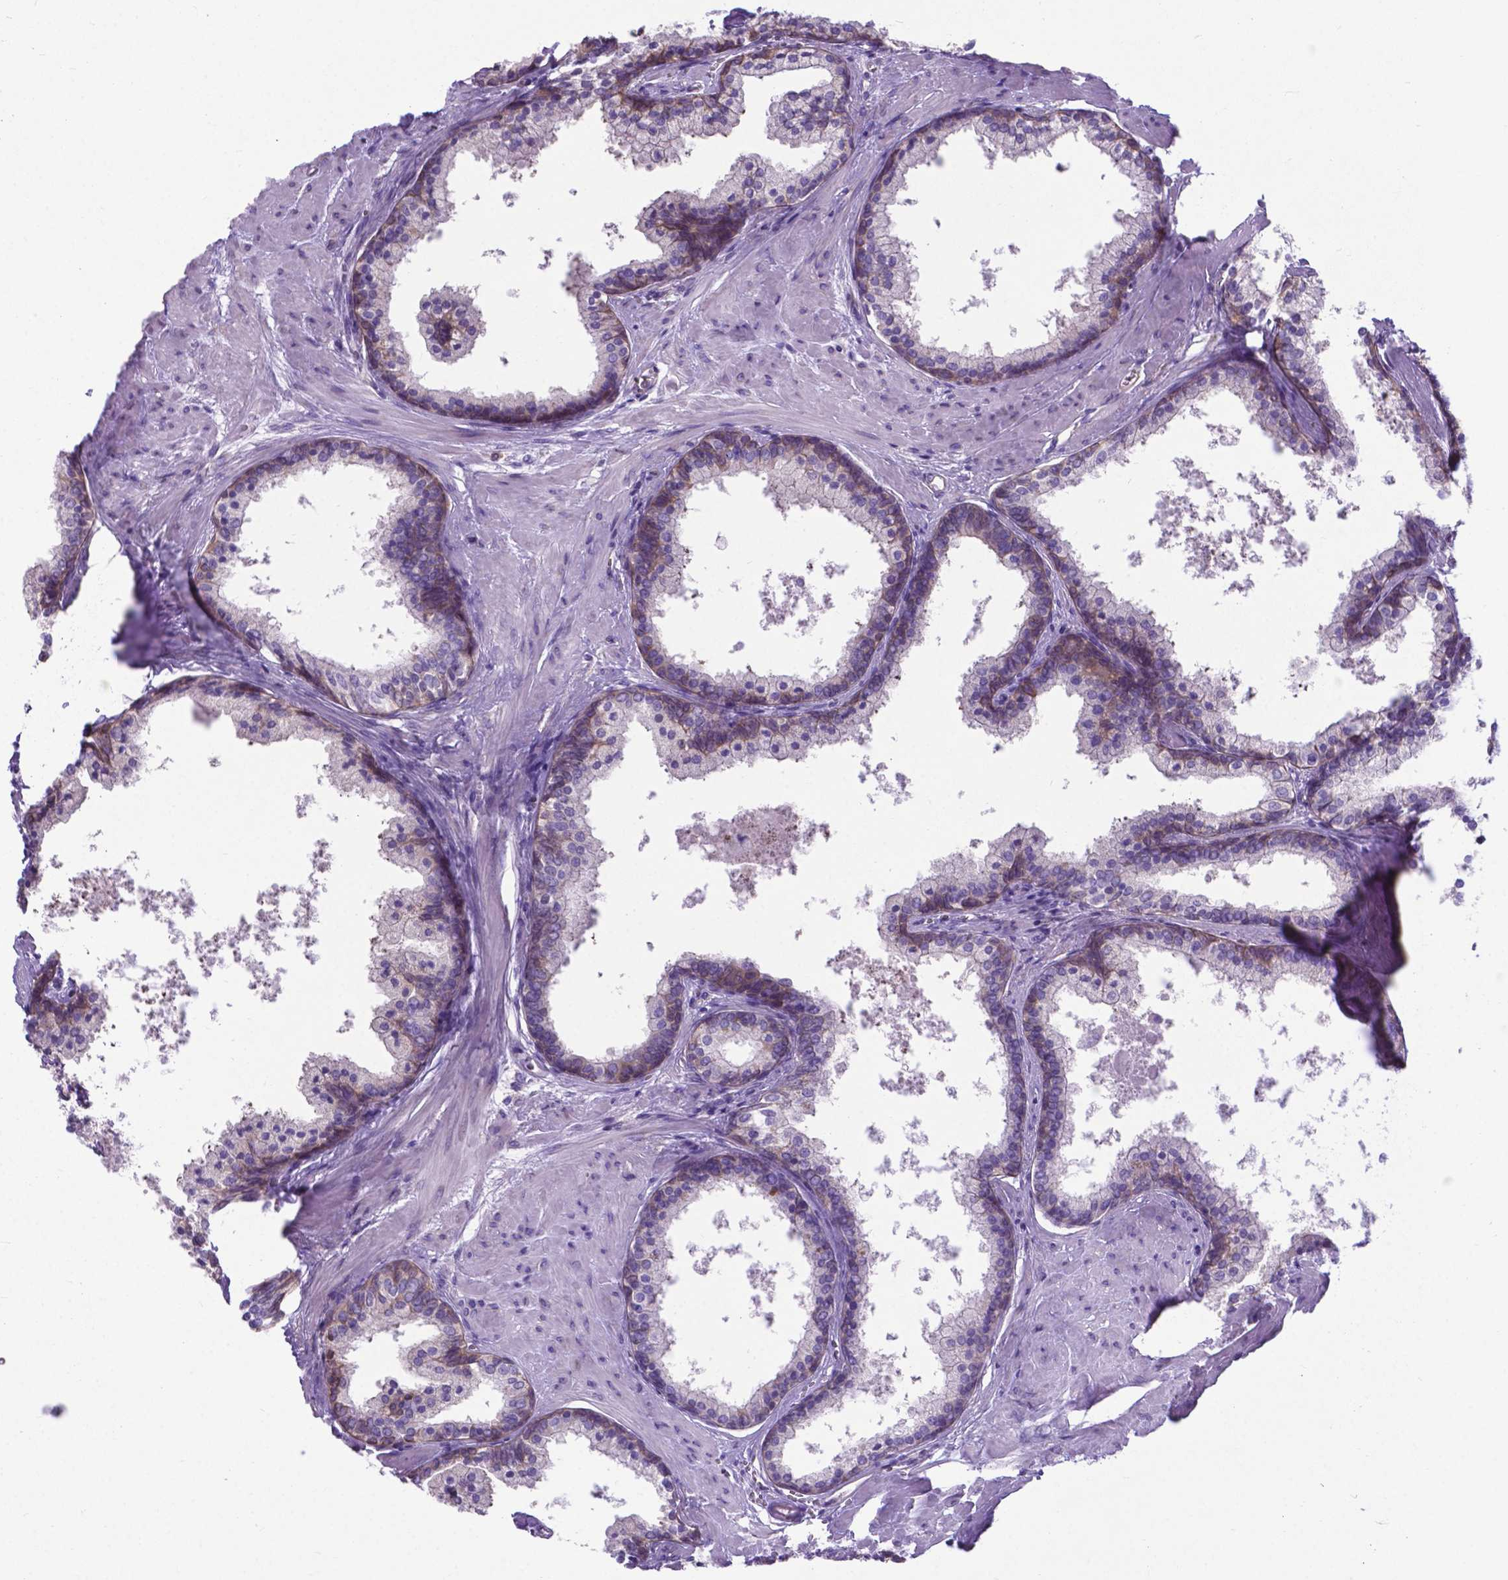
{"staining": {"intensity": "weak", "quantity": "25%-75%", "location": "cytoplasmic/membranous"}, "tissue": "prostate", "cell_type": "Glandular cells", "image_type": "normal", "snomed": [{"axis": "morphology", "description": "Normal tissue, NOS"}, {"axis": "topography", "description": "Prostate"}], "caption": "Unremarkable prostate shows weak cytoplasmic/membranous positivity in about 25%-75% of glandular cells, visualized by immunohistochemistry. Nuclei are stained in blue.", "gene": "RPL6", "patient": {"sex": "male", "age": 61}}